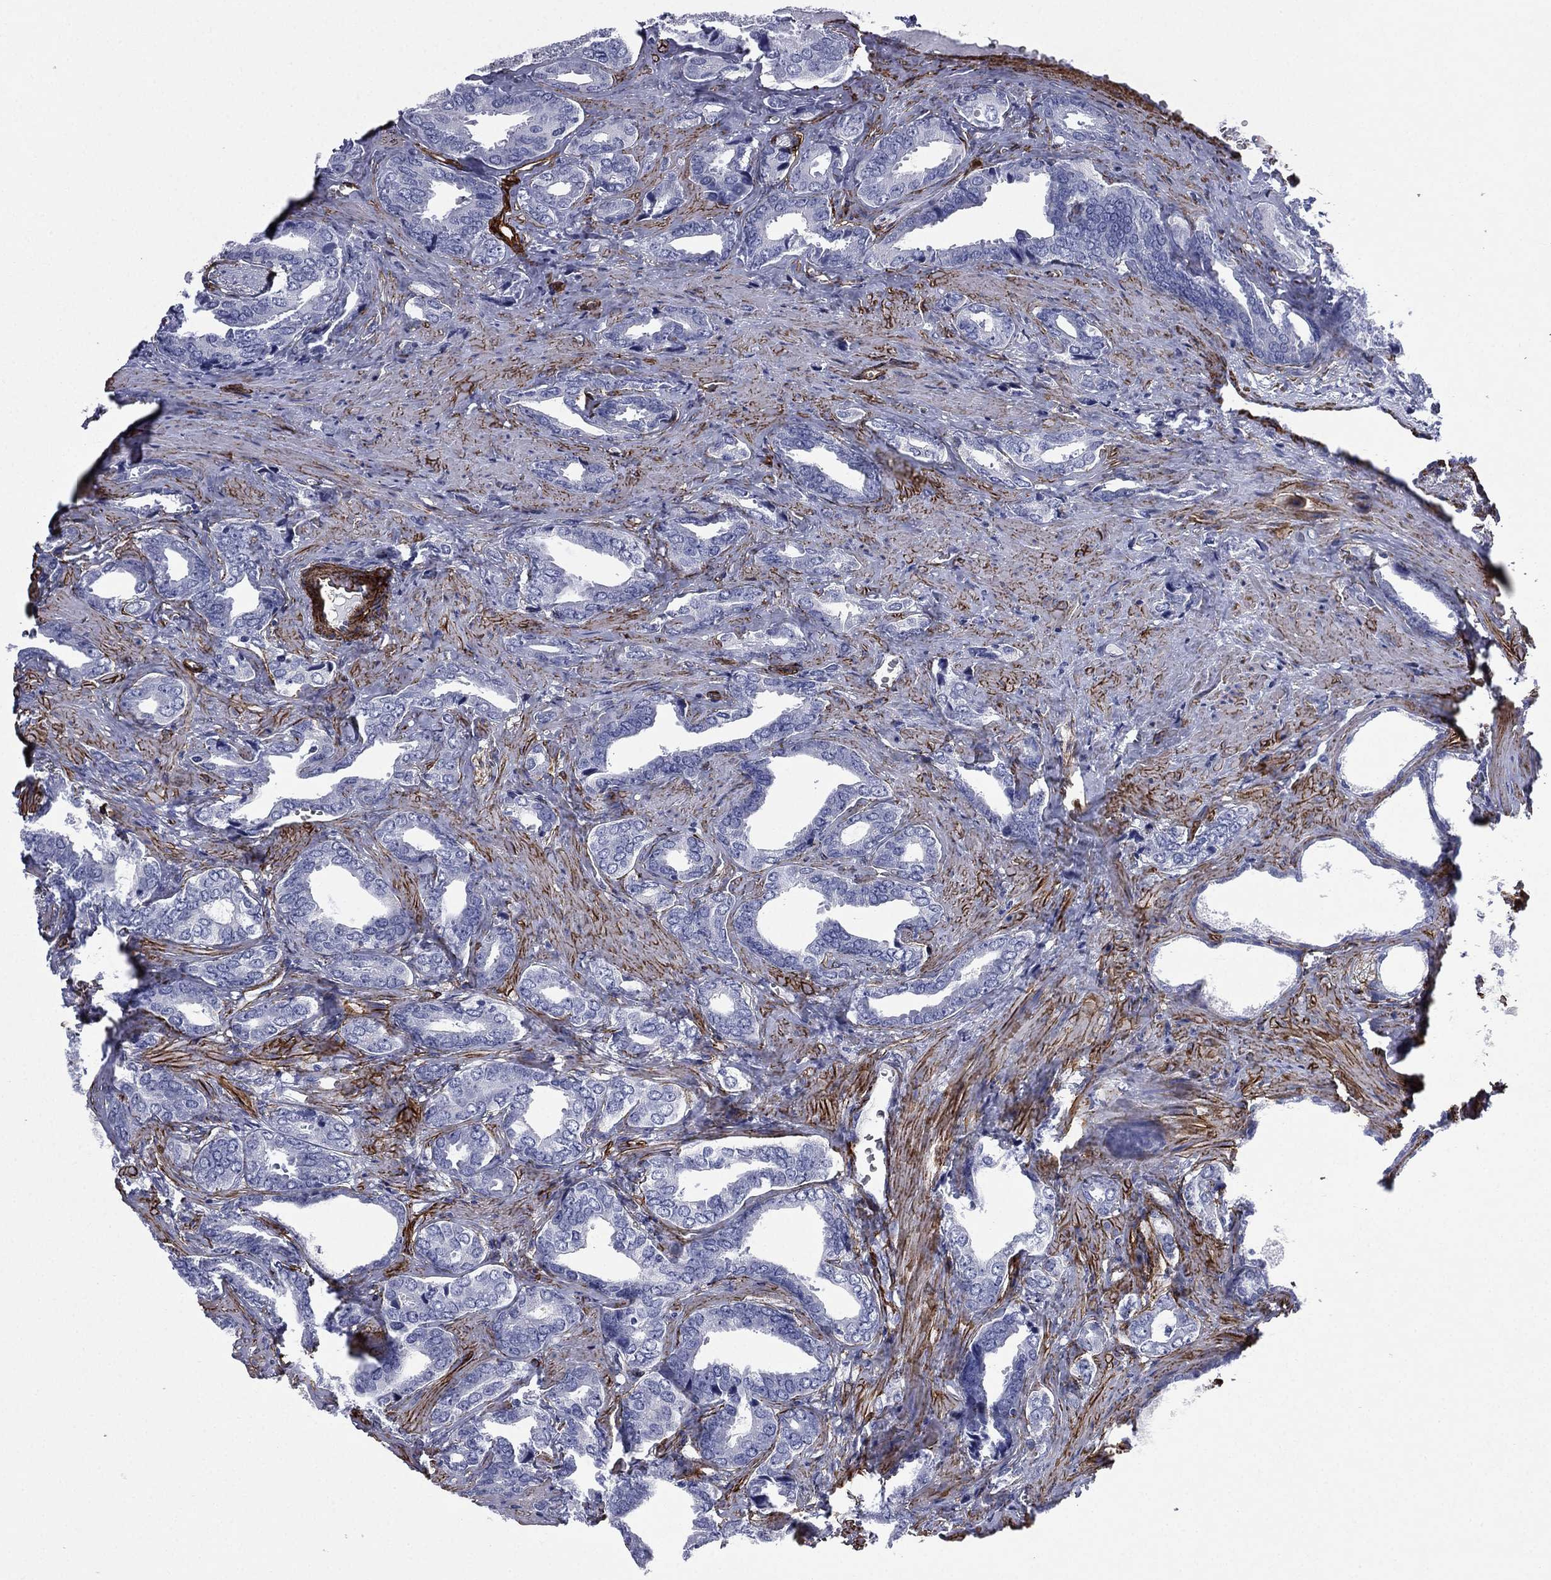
{"staining": {"intensity": "negative", "quantity": "none", "location": "none"}, "tissue": "prostate cancer", "cell_type": "Tumor cells", "image_type": "cancer", "snomed": [{"axis": "morphology", "description": "Adenocarcinoma, NOS"}, {"axis": "topography", "description": "Prostate"}], "caption": "The micrograph demonstrates no staining of tumor cells in prostate cancer (adenocarcinoma).", "gene": "CAVIN3", "patient": {"sex": "male", "age": 66}}